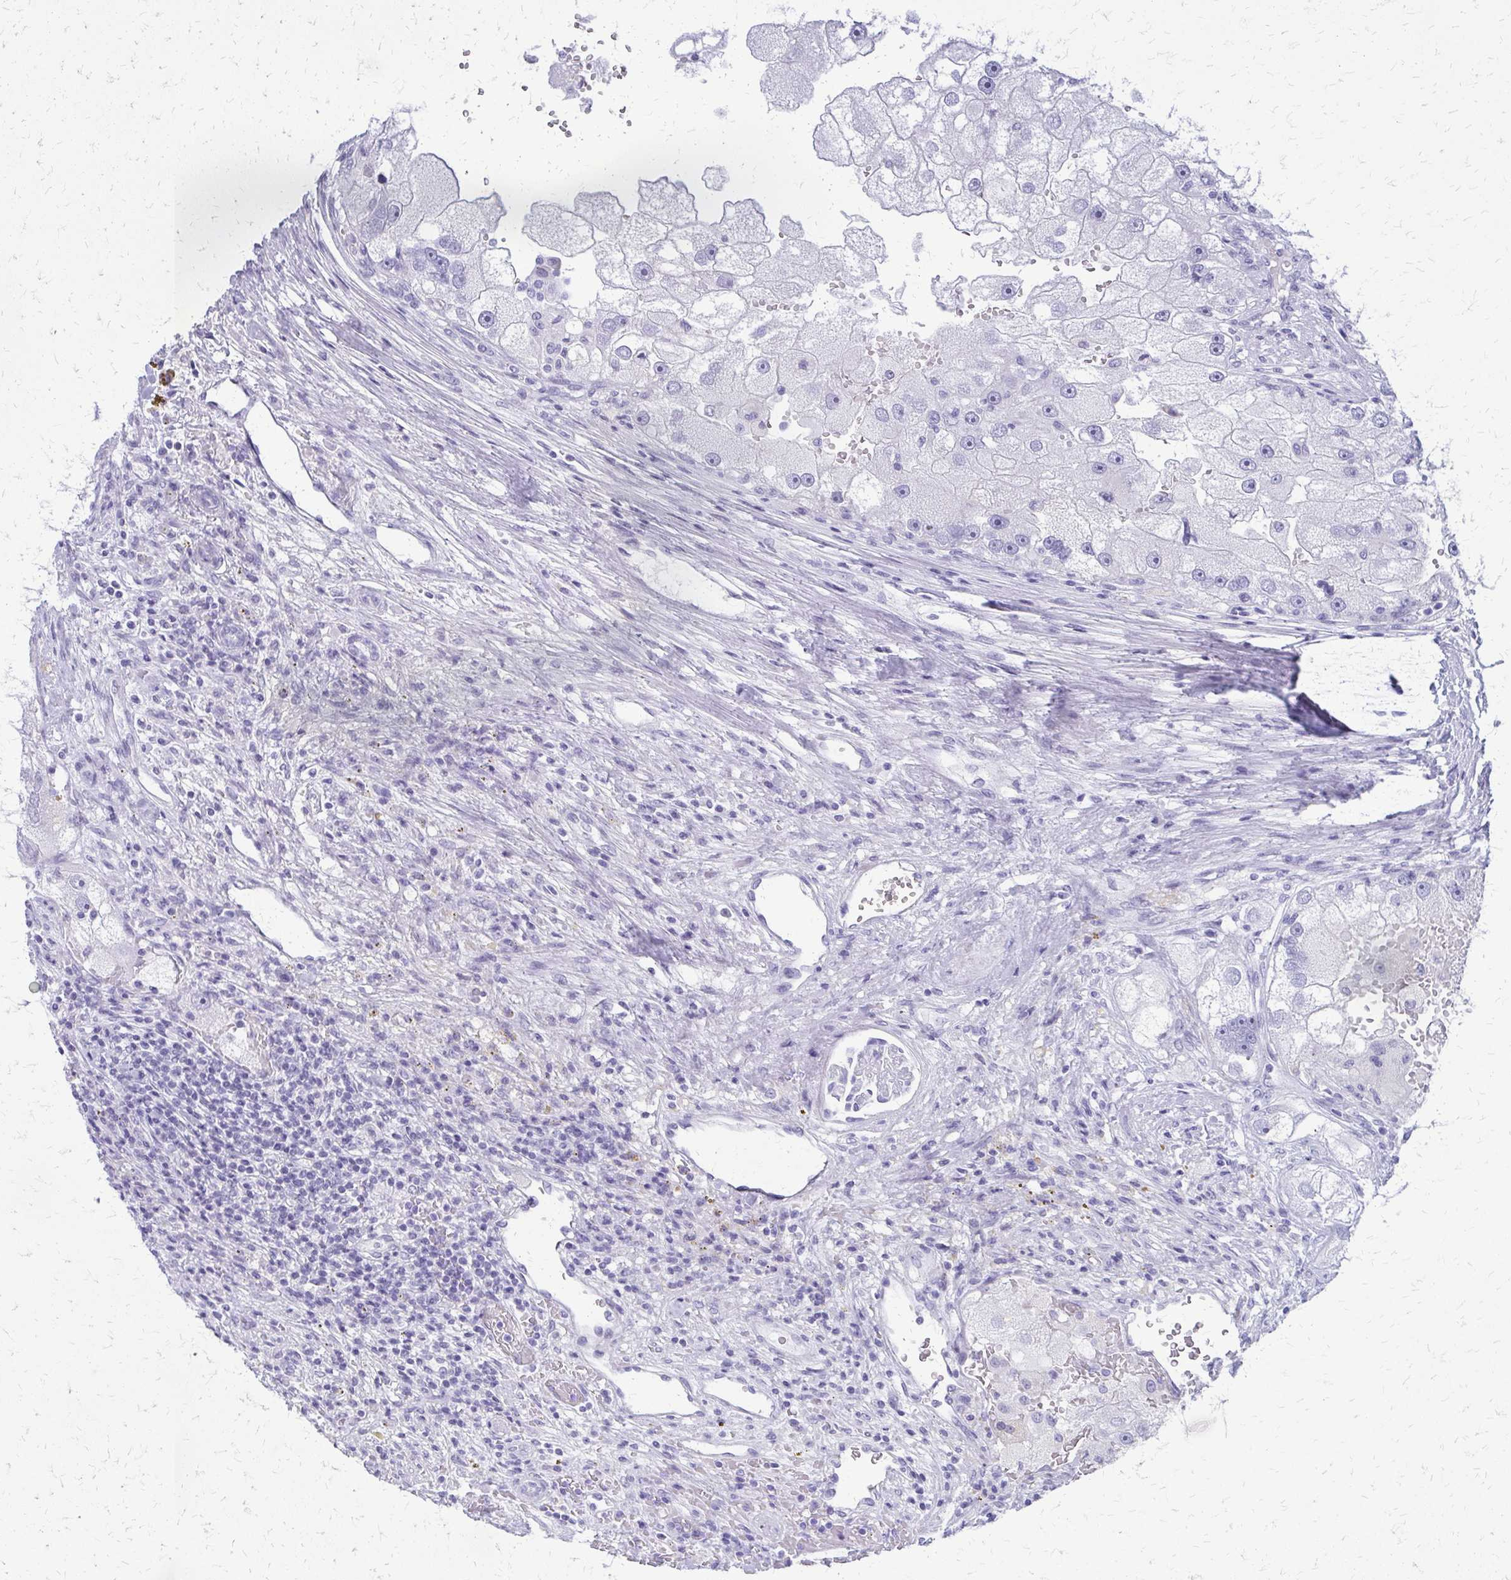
{"staining": {"intensity": "negative", "quantity": "none", "location": "none"}, "tissue": "renal cancer", "cell_type": "Tumor cells", "image_type": "cancer", "snomed": [{"axis": "morphology", "description": "Adenocarcinoma, NOS"}, {"axis": "topography", "description": "Kidney"}], "caption": "High power microscopy histopathology image of an immunohistochemistry micrograph of adenocarcinoma (renal), revealing no significant positivity in tumor cells.", "gene": "FAM162B", "patient": {"sex": "male", "age": 63}}